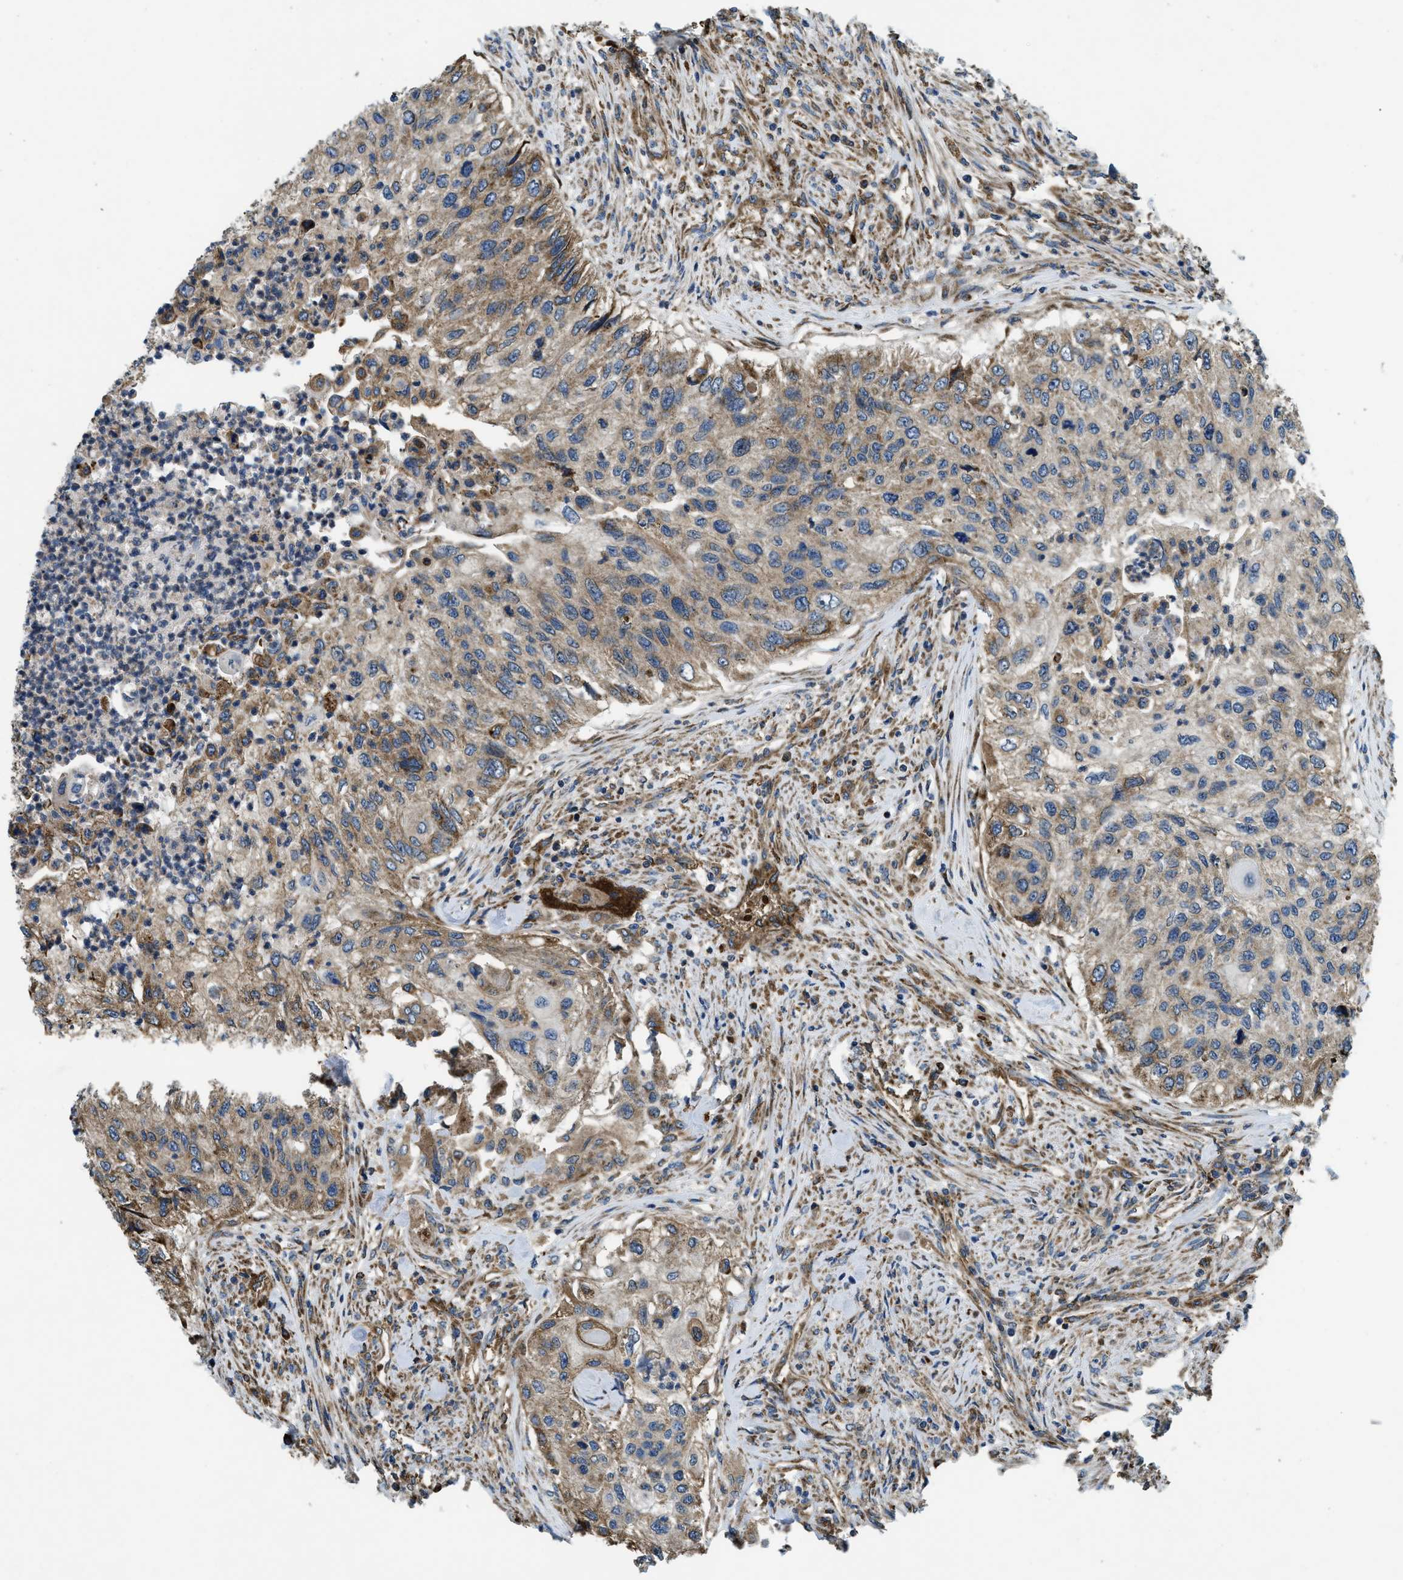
{"staining": {"intensity": "moderate", "quantity": "25%-75%", "location": "cytoplasmic/membranous"}, "tissue": "urothelial cancer", "cell_type": "Tumor cells", "image_type": "cancer", "snomed": [{"axis": "morphology", "description": "Urothelial carcinoma, High grade"}, {"axis": "topography", "description": "Urinary bladder"}], "caption": "There is medium levels of moderate cytoplasmic/membranous staining in tumor cells of urothelial cancer, as demonstrated by immunohistochemical staining (brown color).", "gene": "CSPG4", "patient": {"sex": "female", "age": 60}}